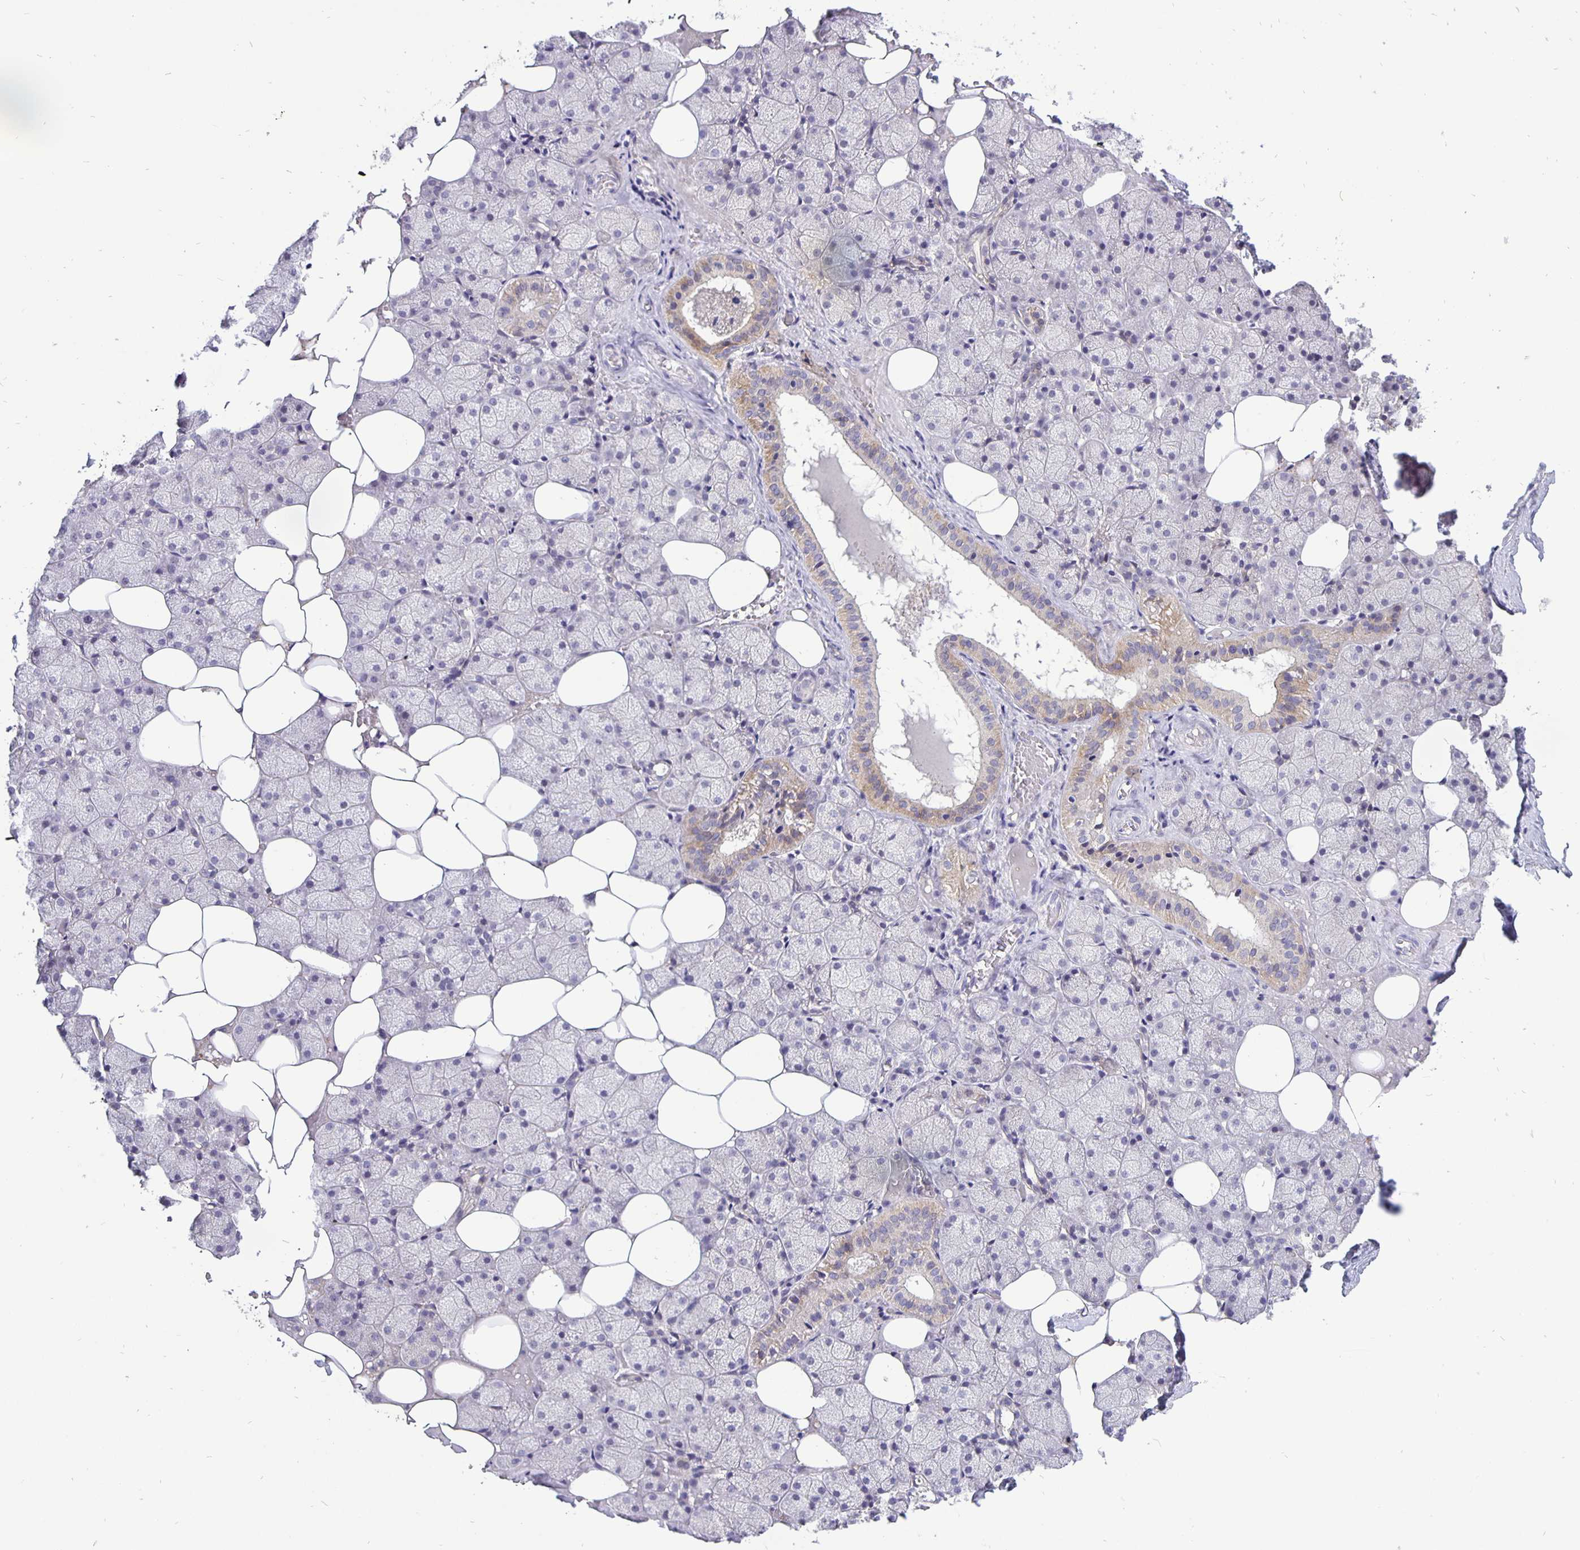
{"staining": {"intensity": "weak", "quantity": "<25%", "location": "cytoplasmic/membranous"}, "tissue": "salivary gland", "cell_type": "Glandular cells", "image_type": "normal", "snomed": [{"axis": "morphology", "description": "Normal tissue, NOS"}, {"axis": "topography", "description": "Salivary gland"}], "caption": "This is an immunohistochemistry histopathology image of benign salivary gland. There is no staining in glandular cells.", "gene": "ERBB2", "patient": {"sex": "male", "age": 38}}